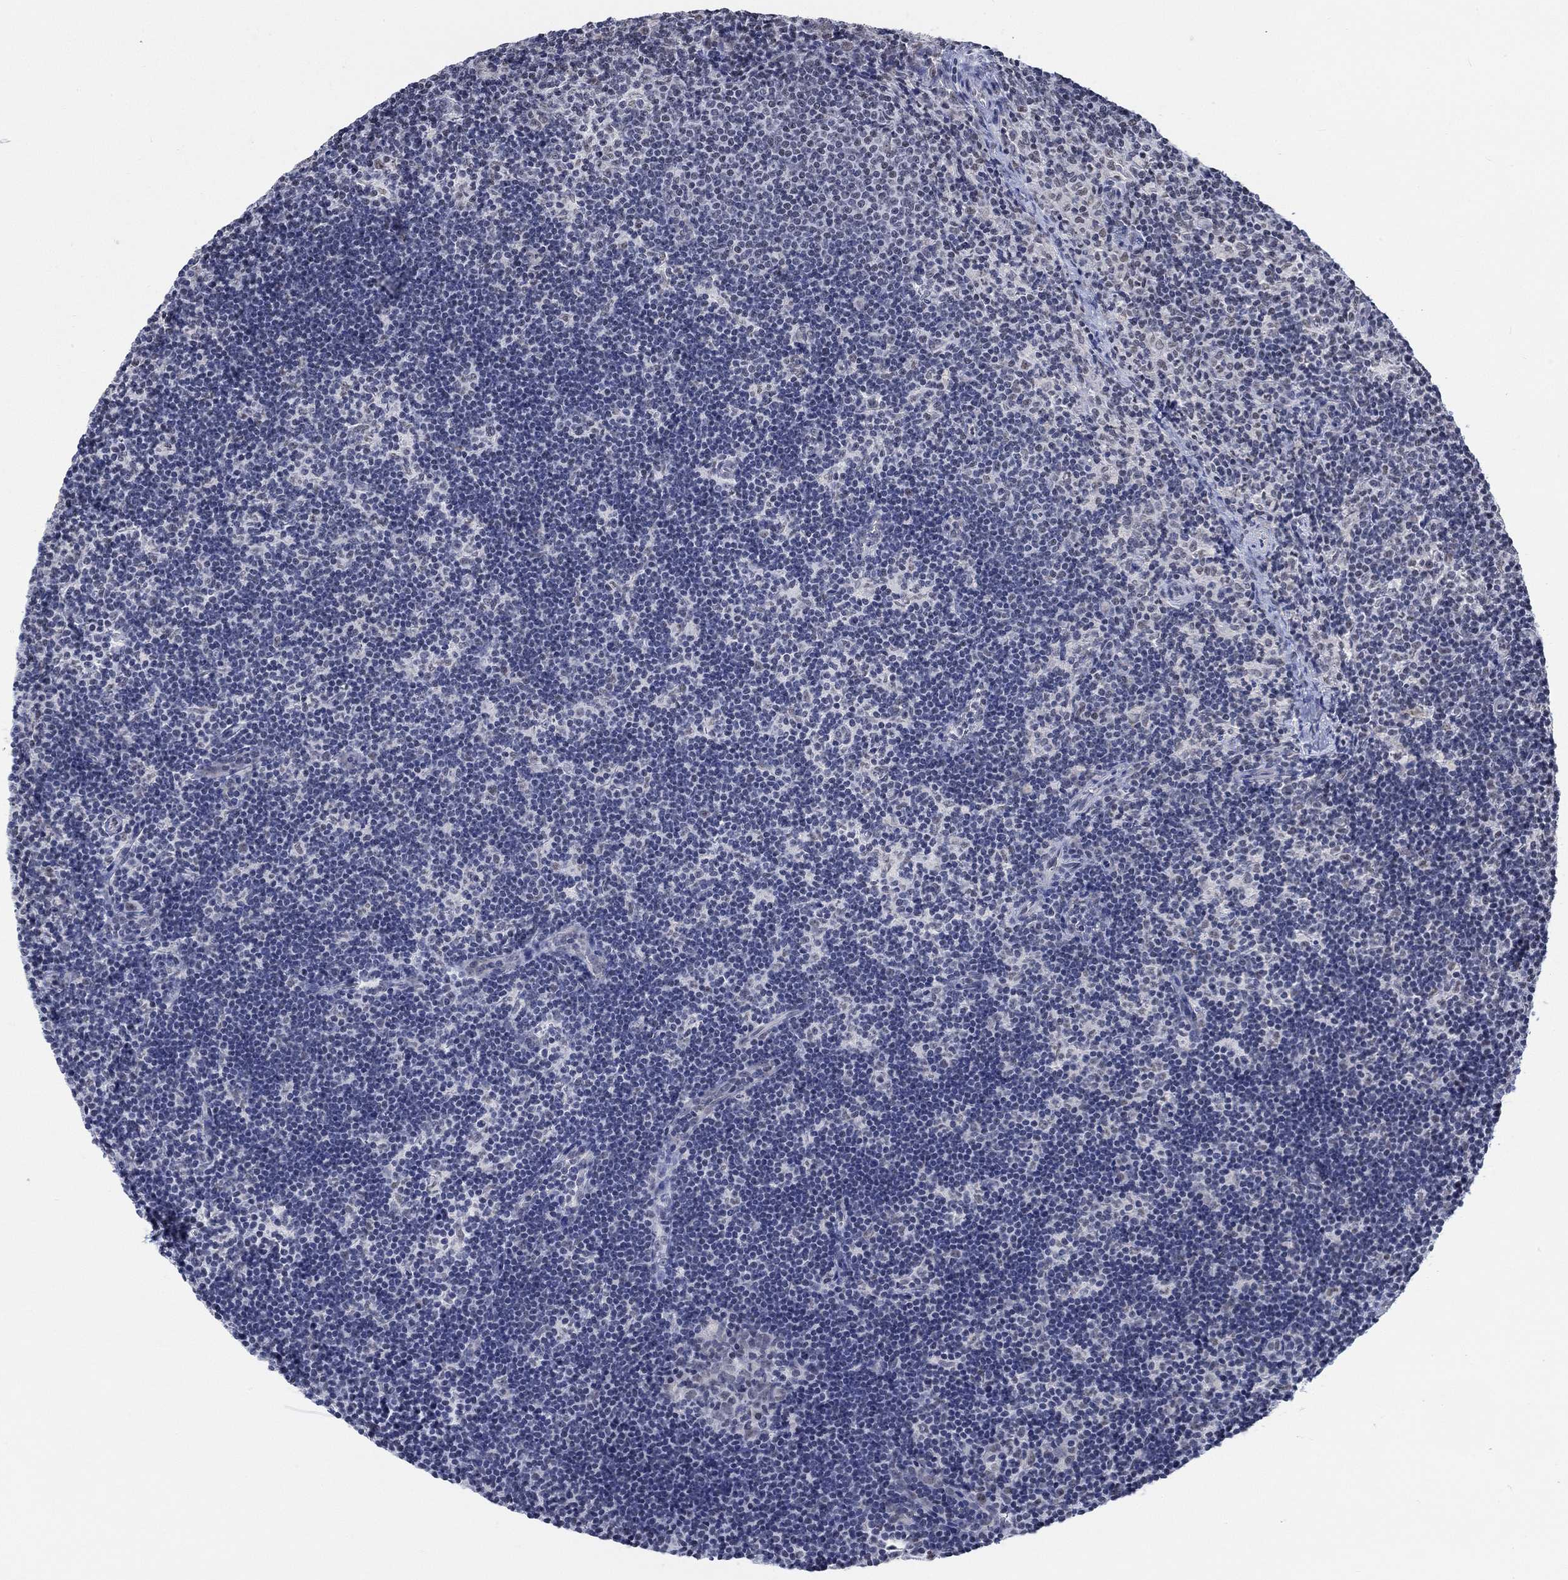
{"staining": {"intensity": "negative", "quantity": "none", "location": "none"}, "tissue": "lymph node", "cell_type": "Germinal center cells", "image_type": "normal", "snomed": [{"axis": "morphology", "description": "Normal tissue, NOS"}, {"axis": "topography", "description": "Lymph node"}], "caption": "Immunohistochemistry of unremarkable lymph node displays no expression in germinal center cells.", "gene": "KCNH8", "patient": {"sex": "female", "age": 34}}